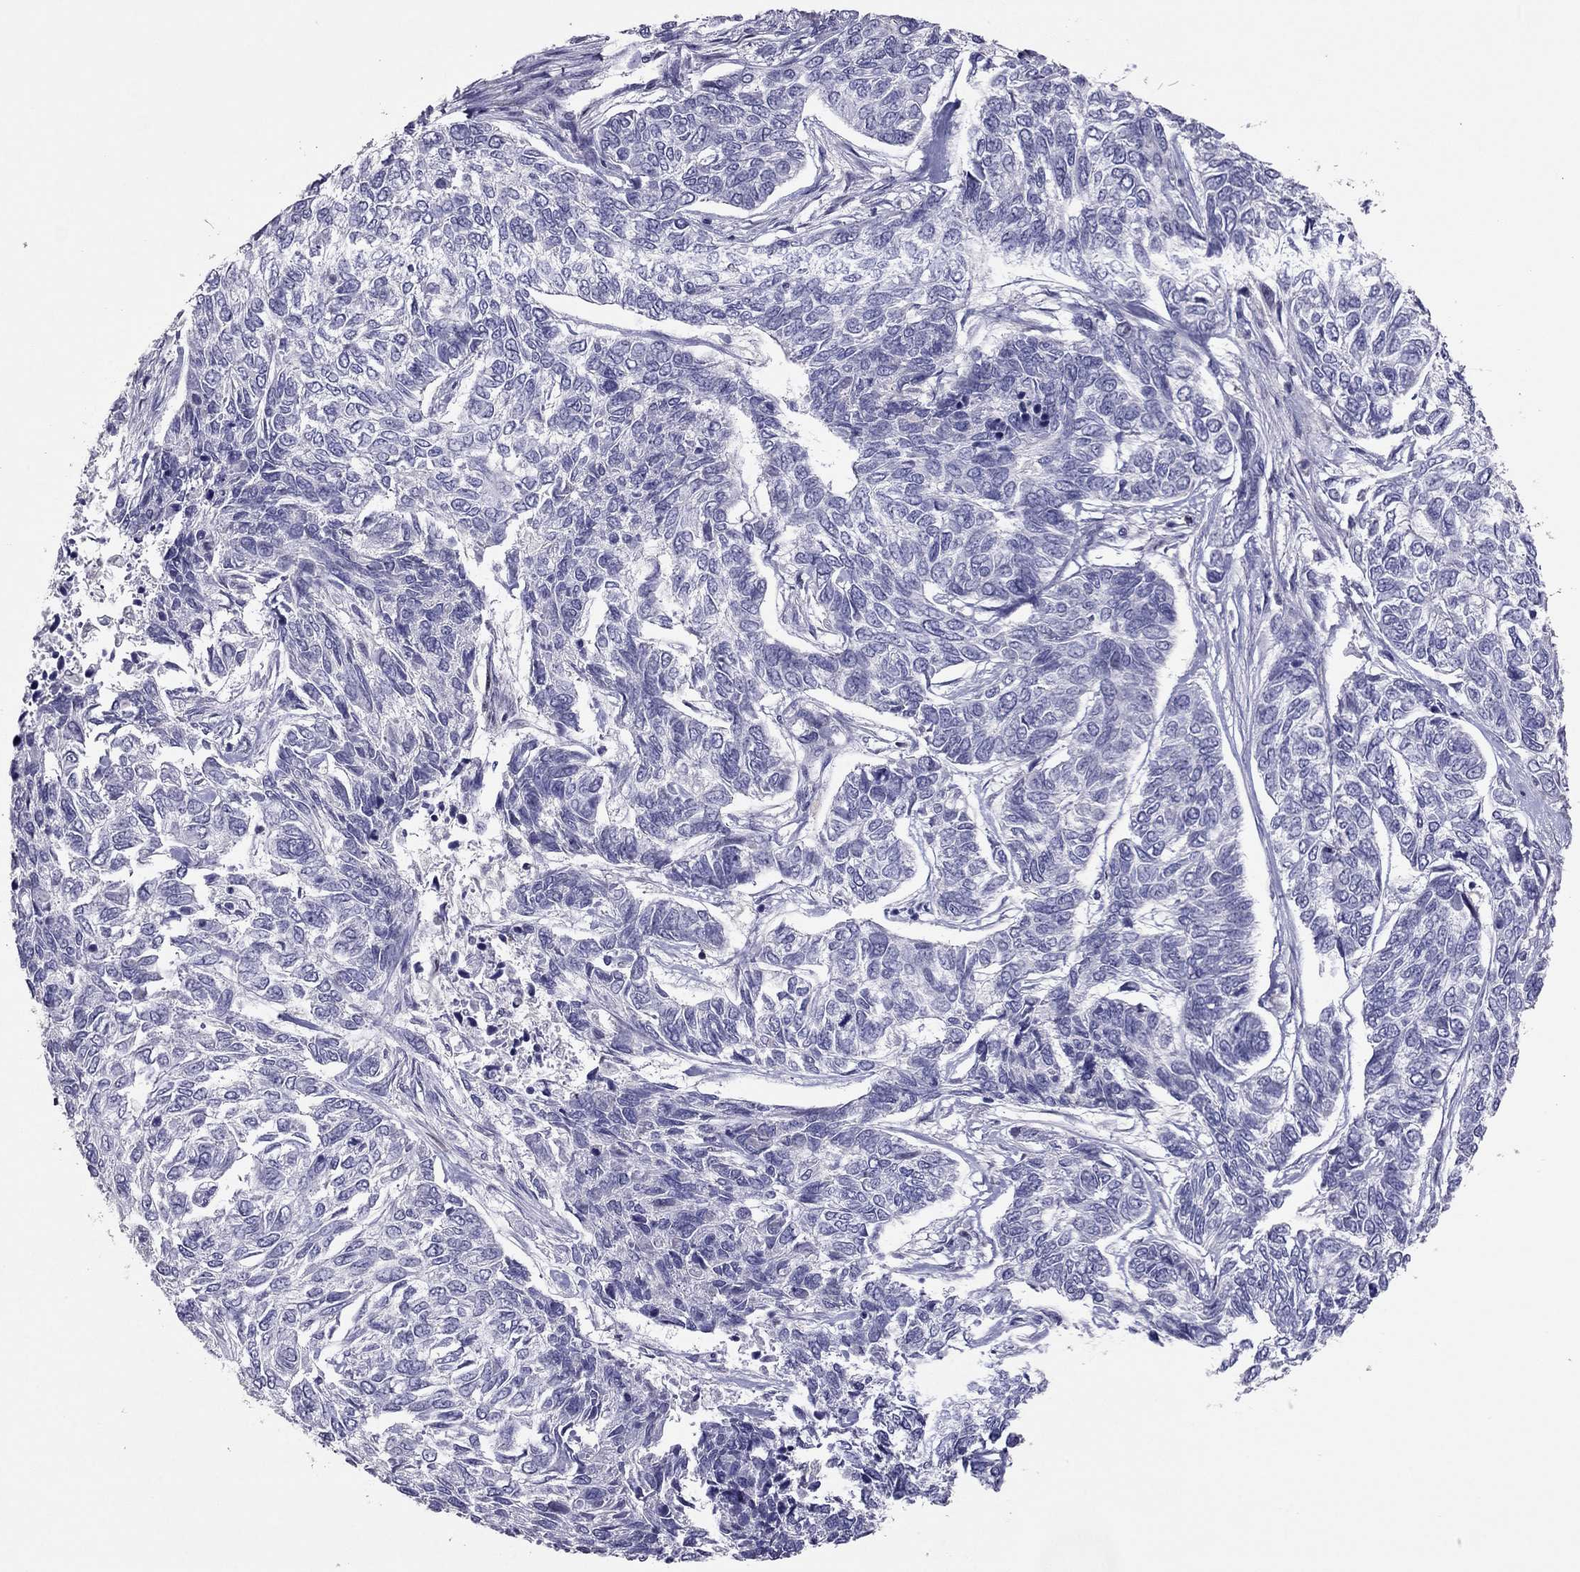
{"staining": {"intensity": "negative", "quantity": "none", "location": "none"}, "tissue": "skin cancer", "cell_type": "Tumor cells", "image_type": "cancer", "snomed": [{"axis": "morphology", "description": "Basal cell carcinoma"}, {"axis": "topography", "description": "Skin"}], "caption": "DAB immunohistochemical staining of human skin basal cell carcinoma exhibits no significant staining in tumor cells. The staining is performed using DAB (3,3'-diaminobenzidine) brown chromogen with nuclei counter-stained in using hematoxylin.", "gene": "RGS8", "patient": {"sex": "female", "age": 65}}